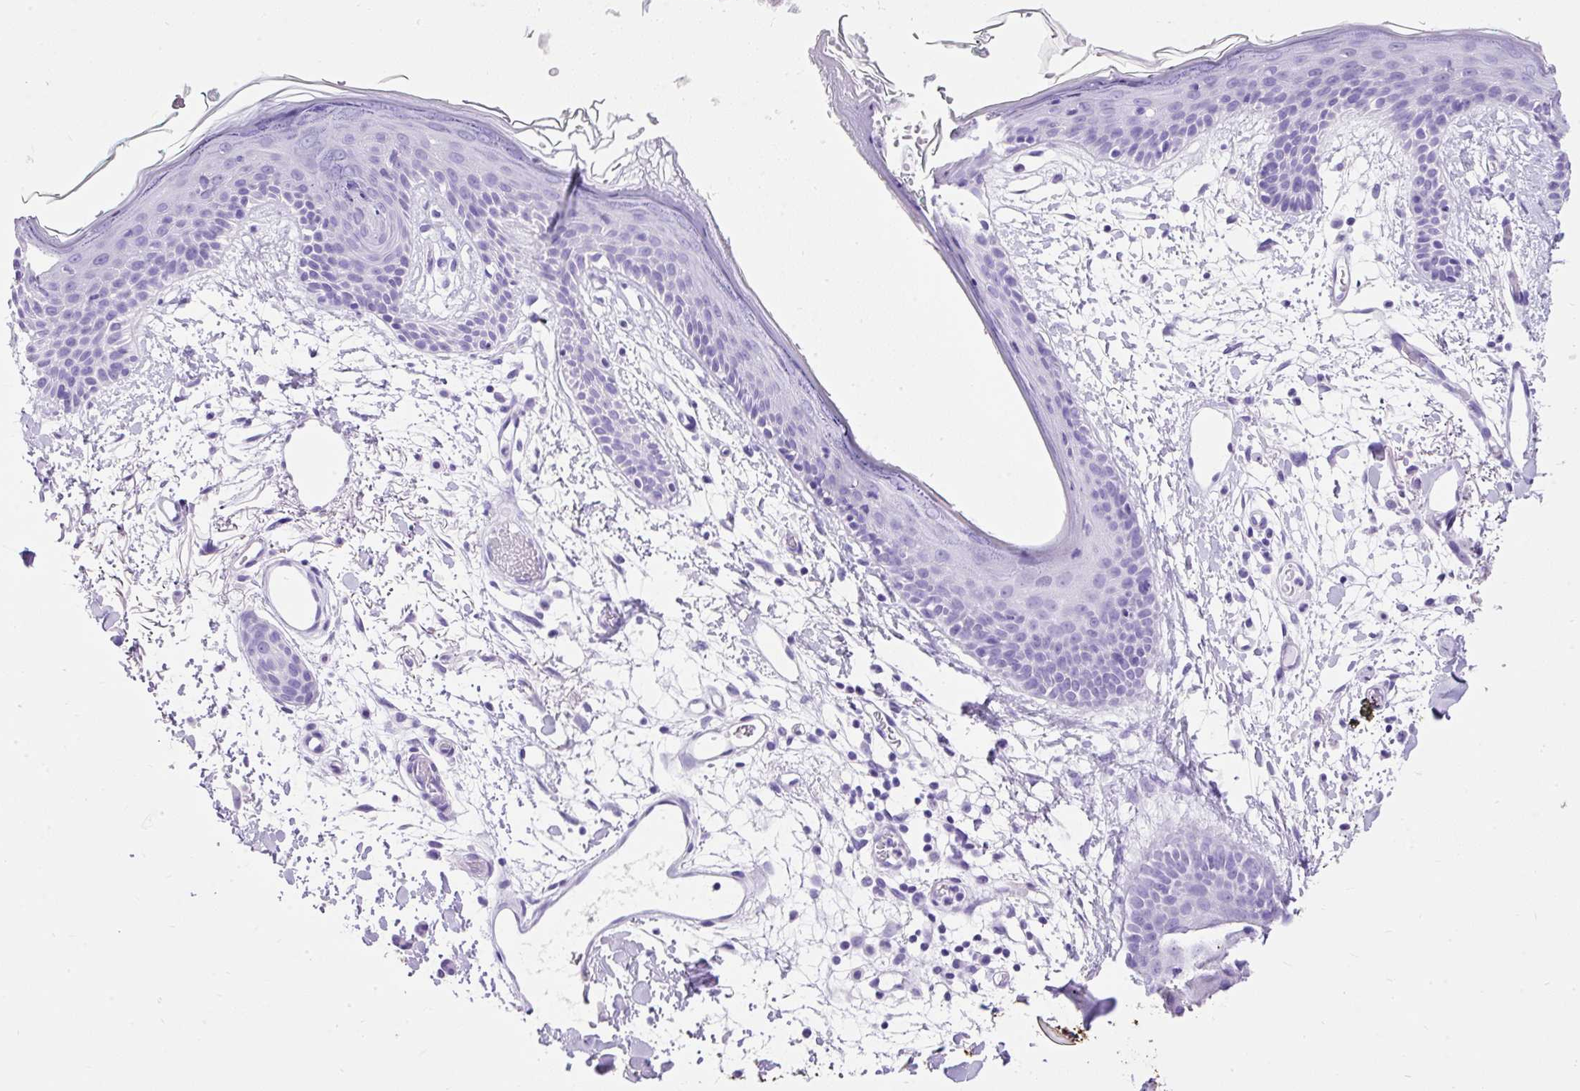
{"staining": {"intensity": "negative", "quantity": "none", "location": "none"}, "tissue": "skin", "cell_type": "Fibroblasts", "image_type": "normal", "snomed": [{"axis": "morphology", "description": "Normal tissue, NOS"}, {"axis": "topography", "description": "Skin"}], "caption": "The IHC image has no significant expression in fibroblasts of skin. (Immunohistochemistry (ihc), brightfield microscopy, high magnification).", "gene": "PVALB", "patient": {"sex": "male", "age": 79}}